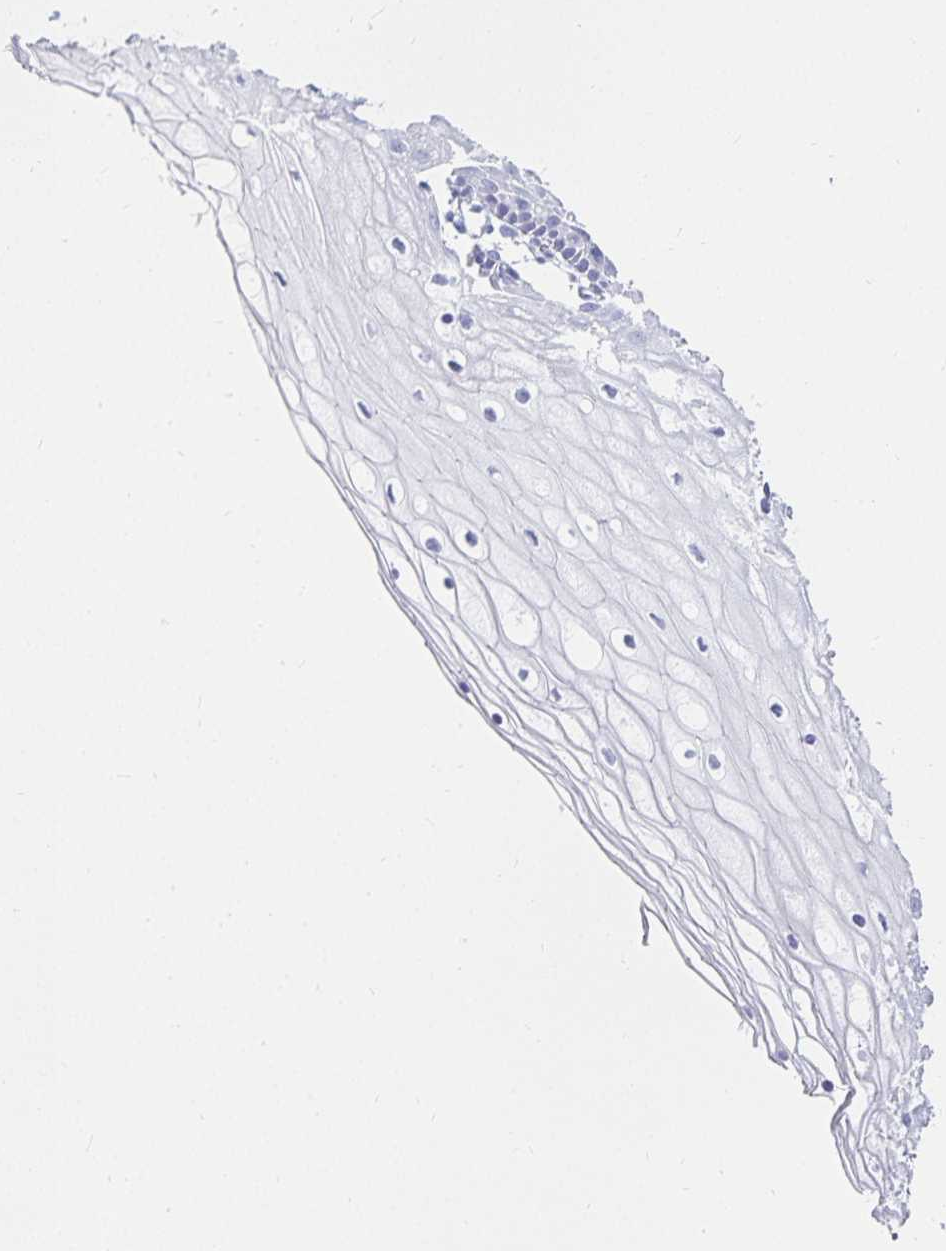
{"staining": {"intensity": "negative", "quantity": "none", "location": "none"}, "tissue": "cervix", "cell_type": "Glandular cells", "image_type": "normal", "snomed": [{"axis": "morphology", "description": "Normal tissue, NOS"}, {"axis": "topography", "description": "Cervix"}], "caption": "Immunohistochemistry of normal human cervix displays no staining in glandular cells. (DAB (3,3'-diaminobenzidine) immunohistochemistry (IHC), high magnification).", "gene": "GP2", "patient": {"sex": "female", "age": 36}}